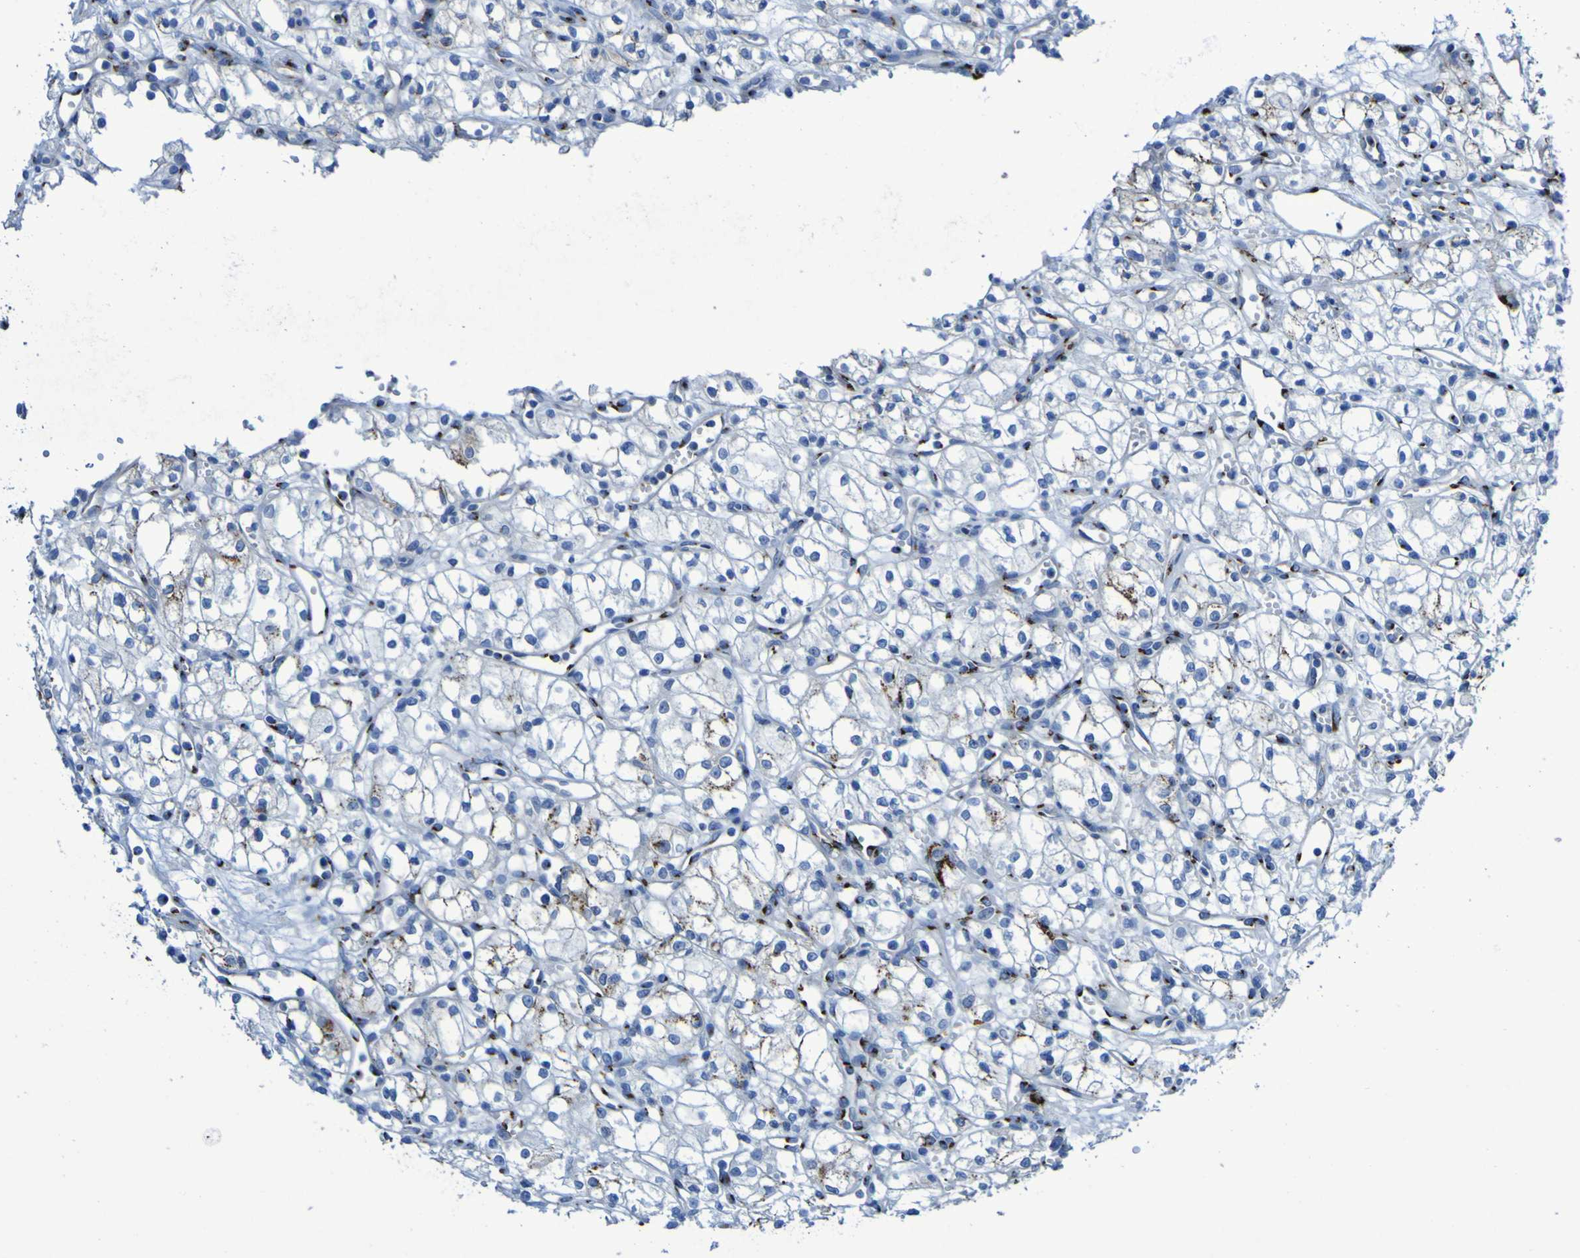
{"staining": {"intensity": "moderate", "quantity": "25%-75%", "location": "cytoplasmic/membranous"}, "tissue": "renal cancer", "cell_type": "Tumor cells", "image_type": "cancer", "snomed": [{"axis": "morphology", "description": "Normal tissue, NOS"}, {"axis": "morphology", "description": "Adenocarcinoma, NOS"}, {"axis": "topography", "description": "Kidney"}], "caption": "Renal cancer (adenocarcinoma) stained with immunohistochemistry displays moderate cytoplasmic/membranous positivity in approximately 25%-75% of tumor cells. The staining was performed using DAB (3,3'-diaminobenzidine), with brown indicating positive protein expression. Nuclei are stained blue with hematoxylin.", "gene": "GOLM1", "patient": {"sex": "male", "age": 59}}